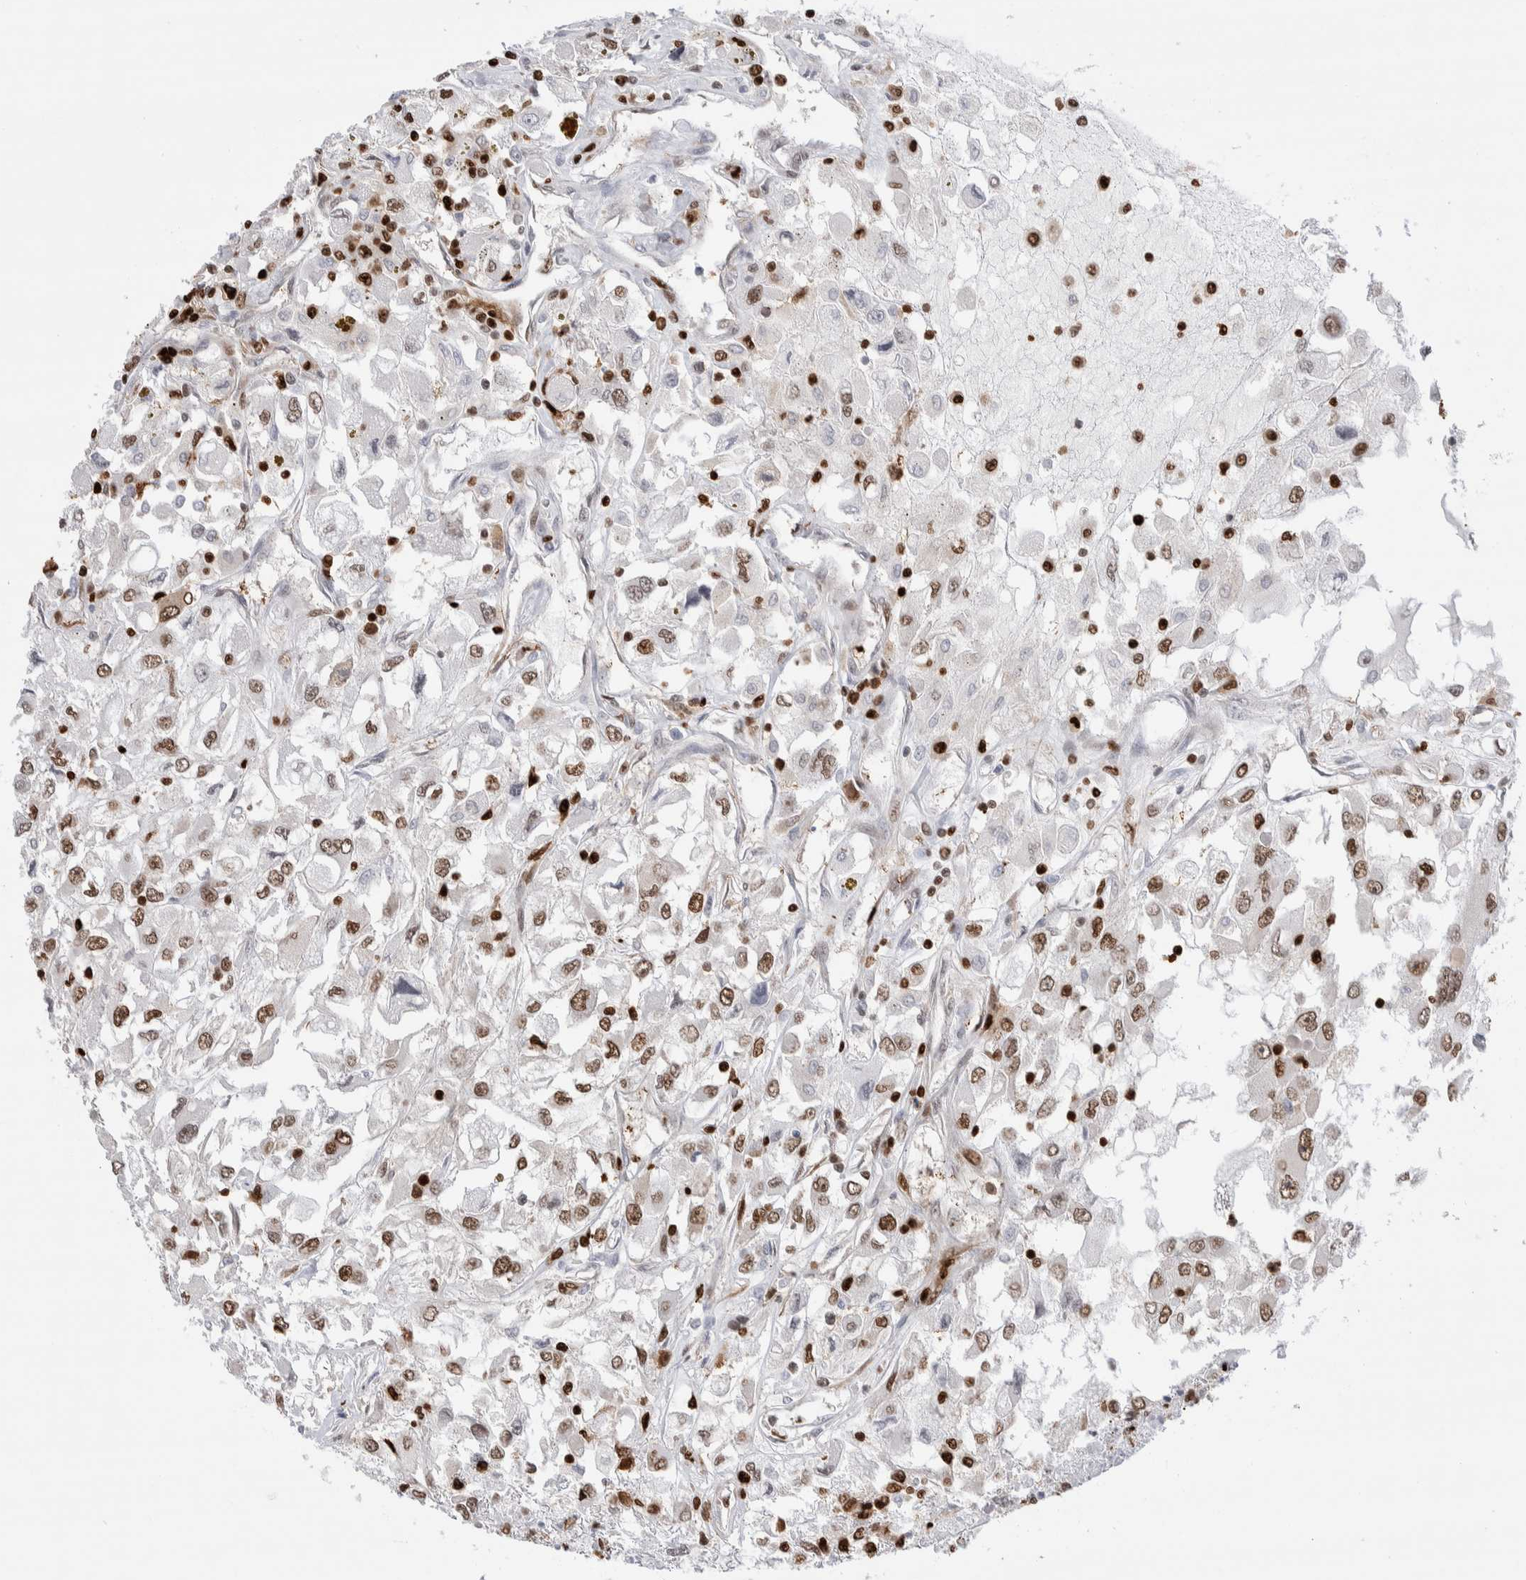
{"staining": {"intensity": "strong", "quantity": "25%-75%", "location": "nuclear"}, "tissue": "renal cancer", "cell_type": "Tumor cells", "image_type": "cancer", "snomed": [{"axis": "morphology", "description": "Adenocarcinoma, NOS"}, {"axis": "topography", "description": "Kidney"}], "caption": "IHC staining of renal cancer (adenocarcinoma), which displays high levels of strong nuclear positivity in about 25%-75% of tumor cells indicating strong nuclear protein staining. The staining was performed using DAB (3,3'-diaminobenzidine) (brown) for protein detection and nuclei were counterstained in hematoxylin (blue).", "gene": "RNASEK-C17orf49", "patient": {"sex": "female", "age": 52}}